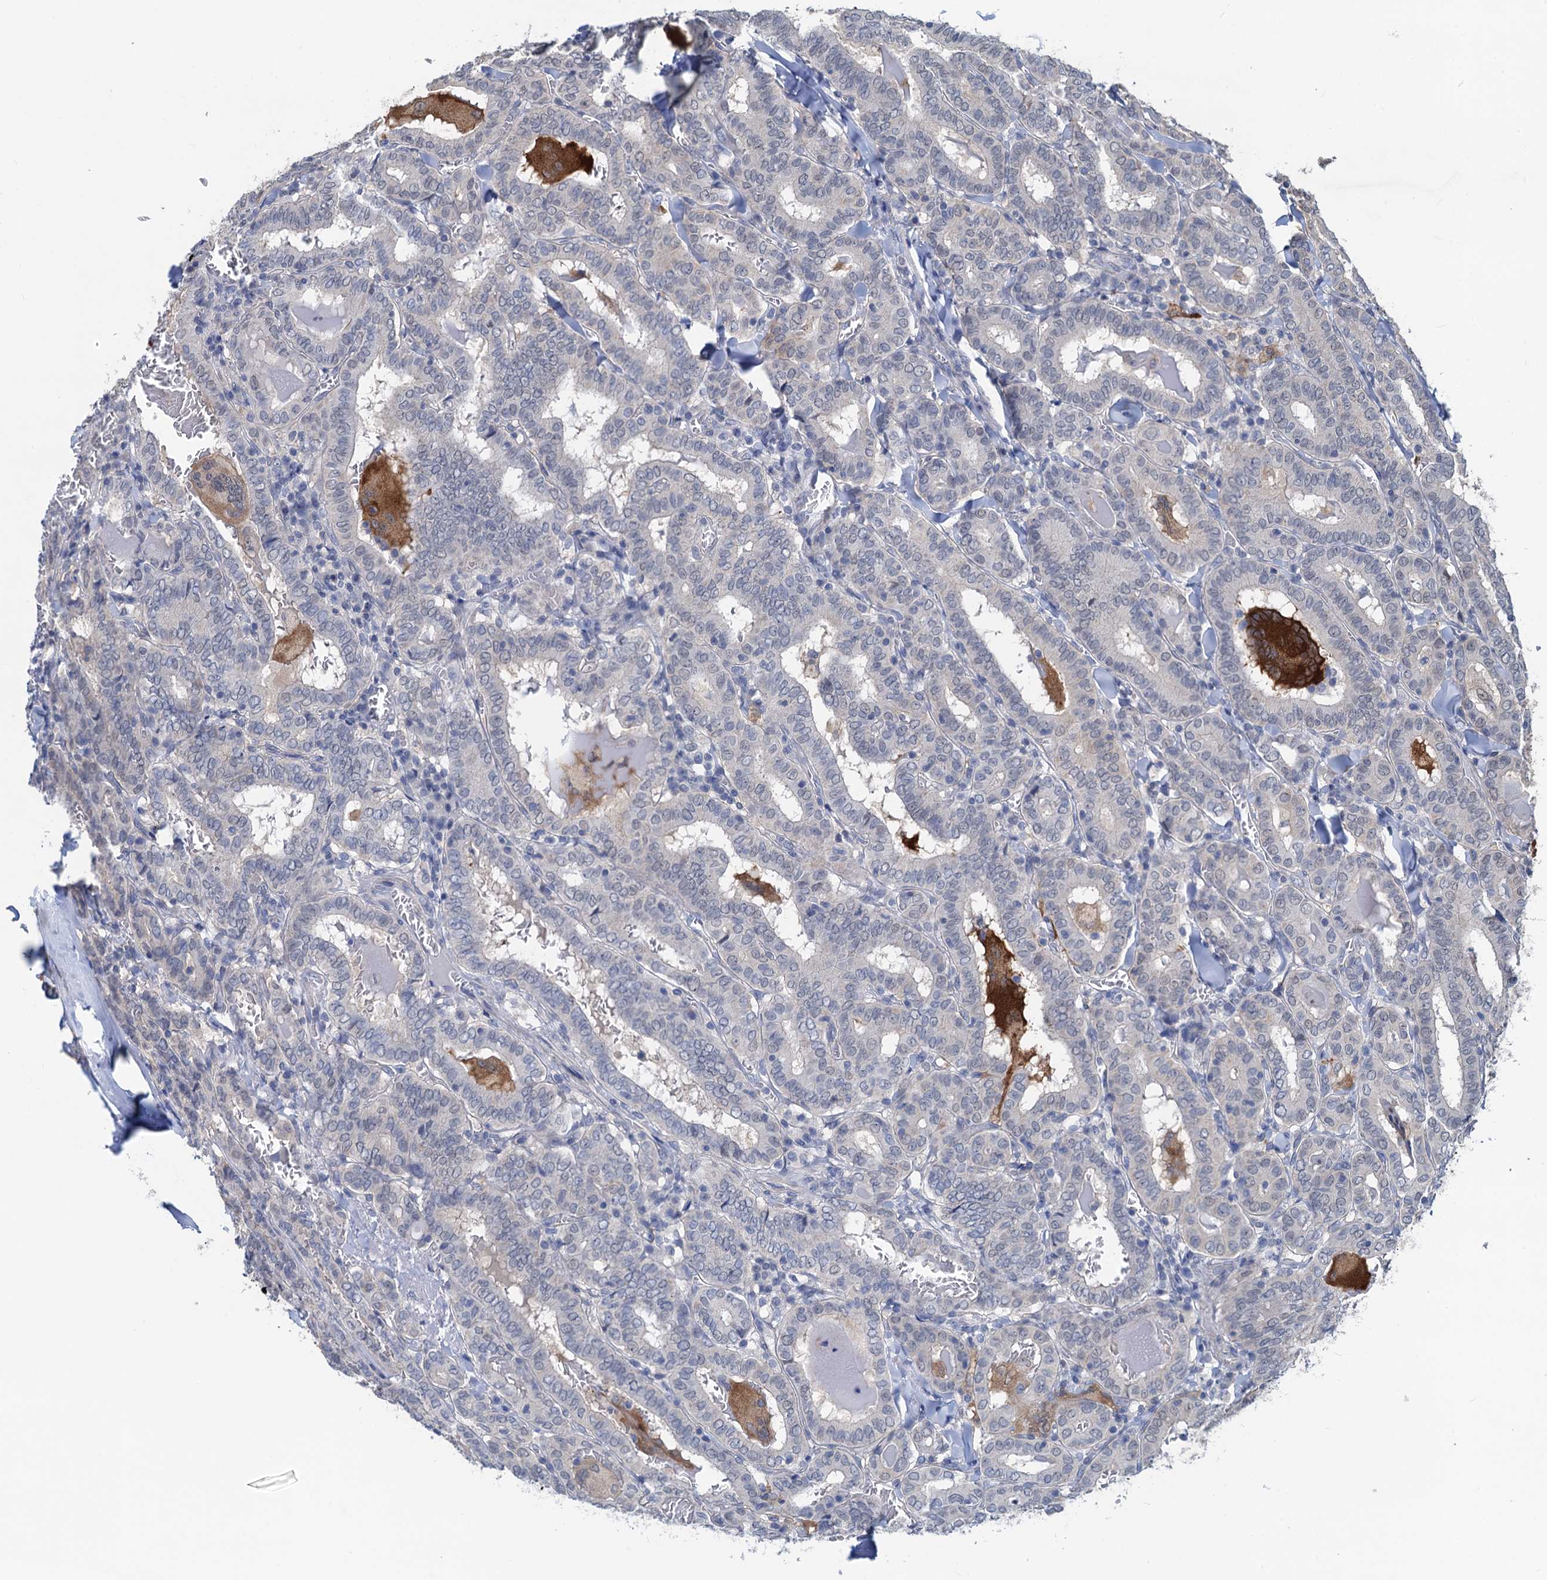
{"staining": {"intensity": "negative", "quantity": "none", "location": "none"}, "tissue": "thyroid cancer", "cell_type": "Tumor cells", "image_type": "cancer", "snomed": [{"axis": "morphology", "description": "Papillary adenocarcinoma, NOS"}, {"axis": "topography", "description": "Thyroid gland"}], "caption": "Human thyroid cancer stained for a protein using IHC demonstrates no staining in tumor cells.", "gene": "RTKN2", "patient": {"sex": "female", "age": 72}}